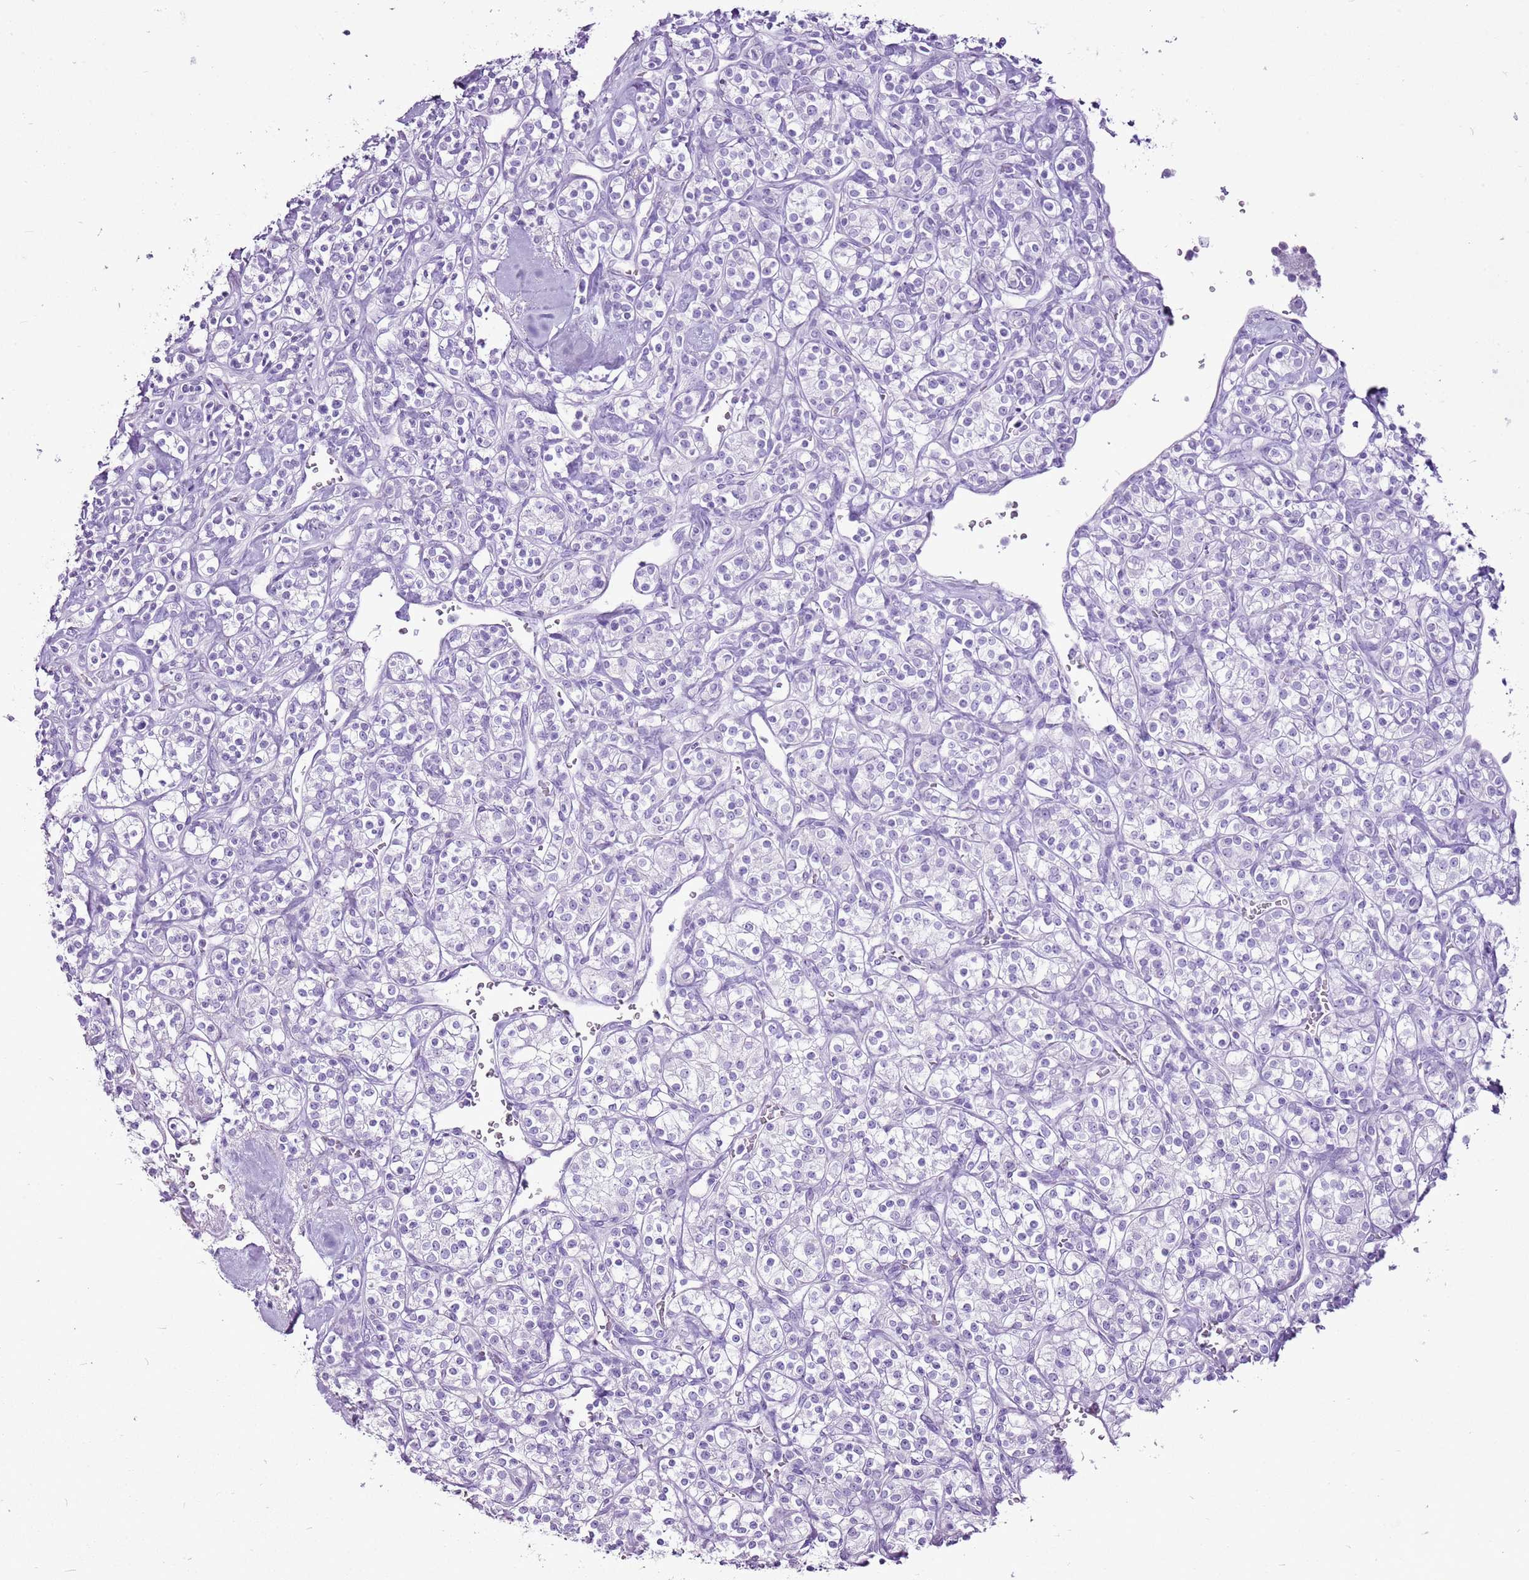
{"staining": {"intensity": "negative", "quantity": "none", "location": "none"}, "tissue": "renal cancer", "cell_type": "Tumor cells", "image_type": "cancer", "snomed": [{"axis": "morphology", "description": "Adenocarcinoma, NOS"}, {"axis": "topography", "description": "Kidney"}], "caption": "This is an immunohistochemistry image of human renal cancer. There is no staining in tumor cells.", "gene": "CNFN", "patient": {"sex": "male", "age": 77}}